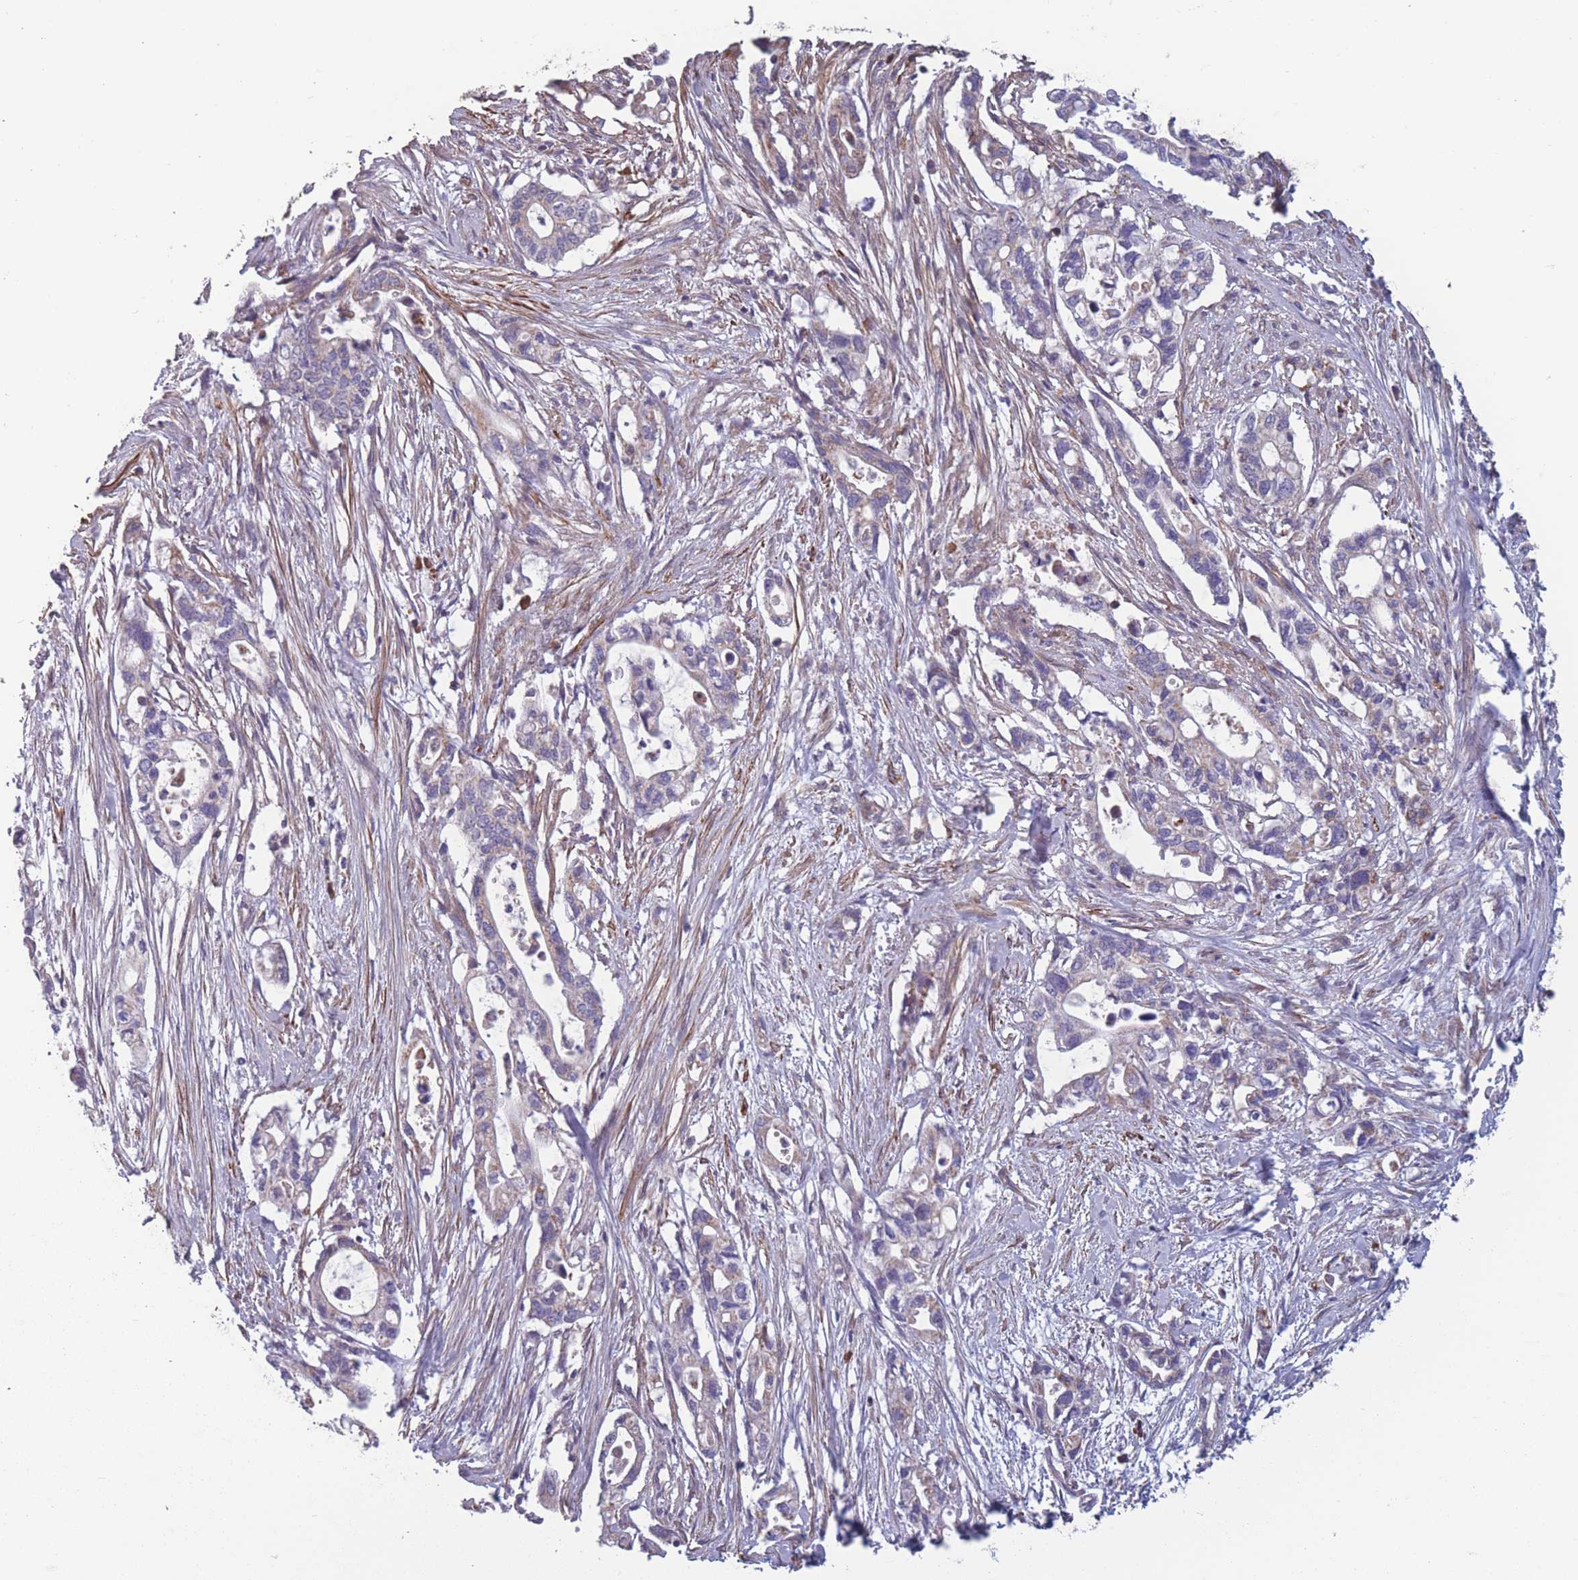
{"staining": {"intensity": "weak", "quantity": "<25%", "location": "cytoplasmic/membranous"}, "tissue": "pancreatic cancer", "cell_type": "Tumor cells", "image_type": "cancer", "snomed": [{"axis": "morphology", "description": "Adenocarcinoma, NOS"}, {"axis": "topography", "description": "Pancreas"}], "caption": "Tumor cells show no significant positivity in pancreatic cancer (adenocarcinoma).", "gene": "TOMM40L", "patient": {"sex": "female", "age": 72}}